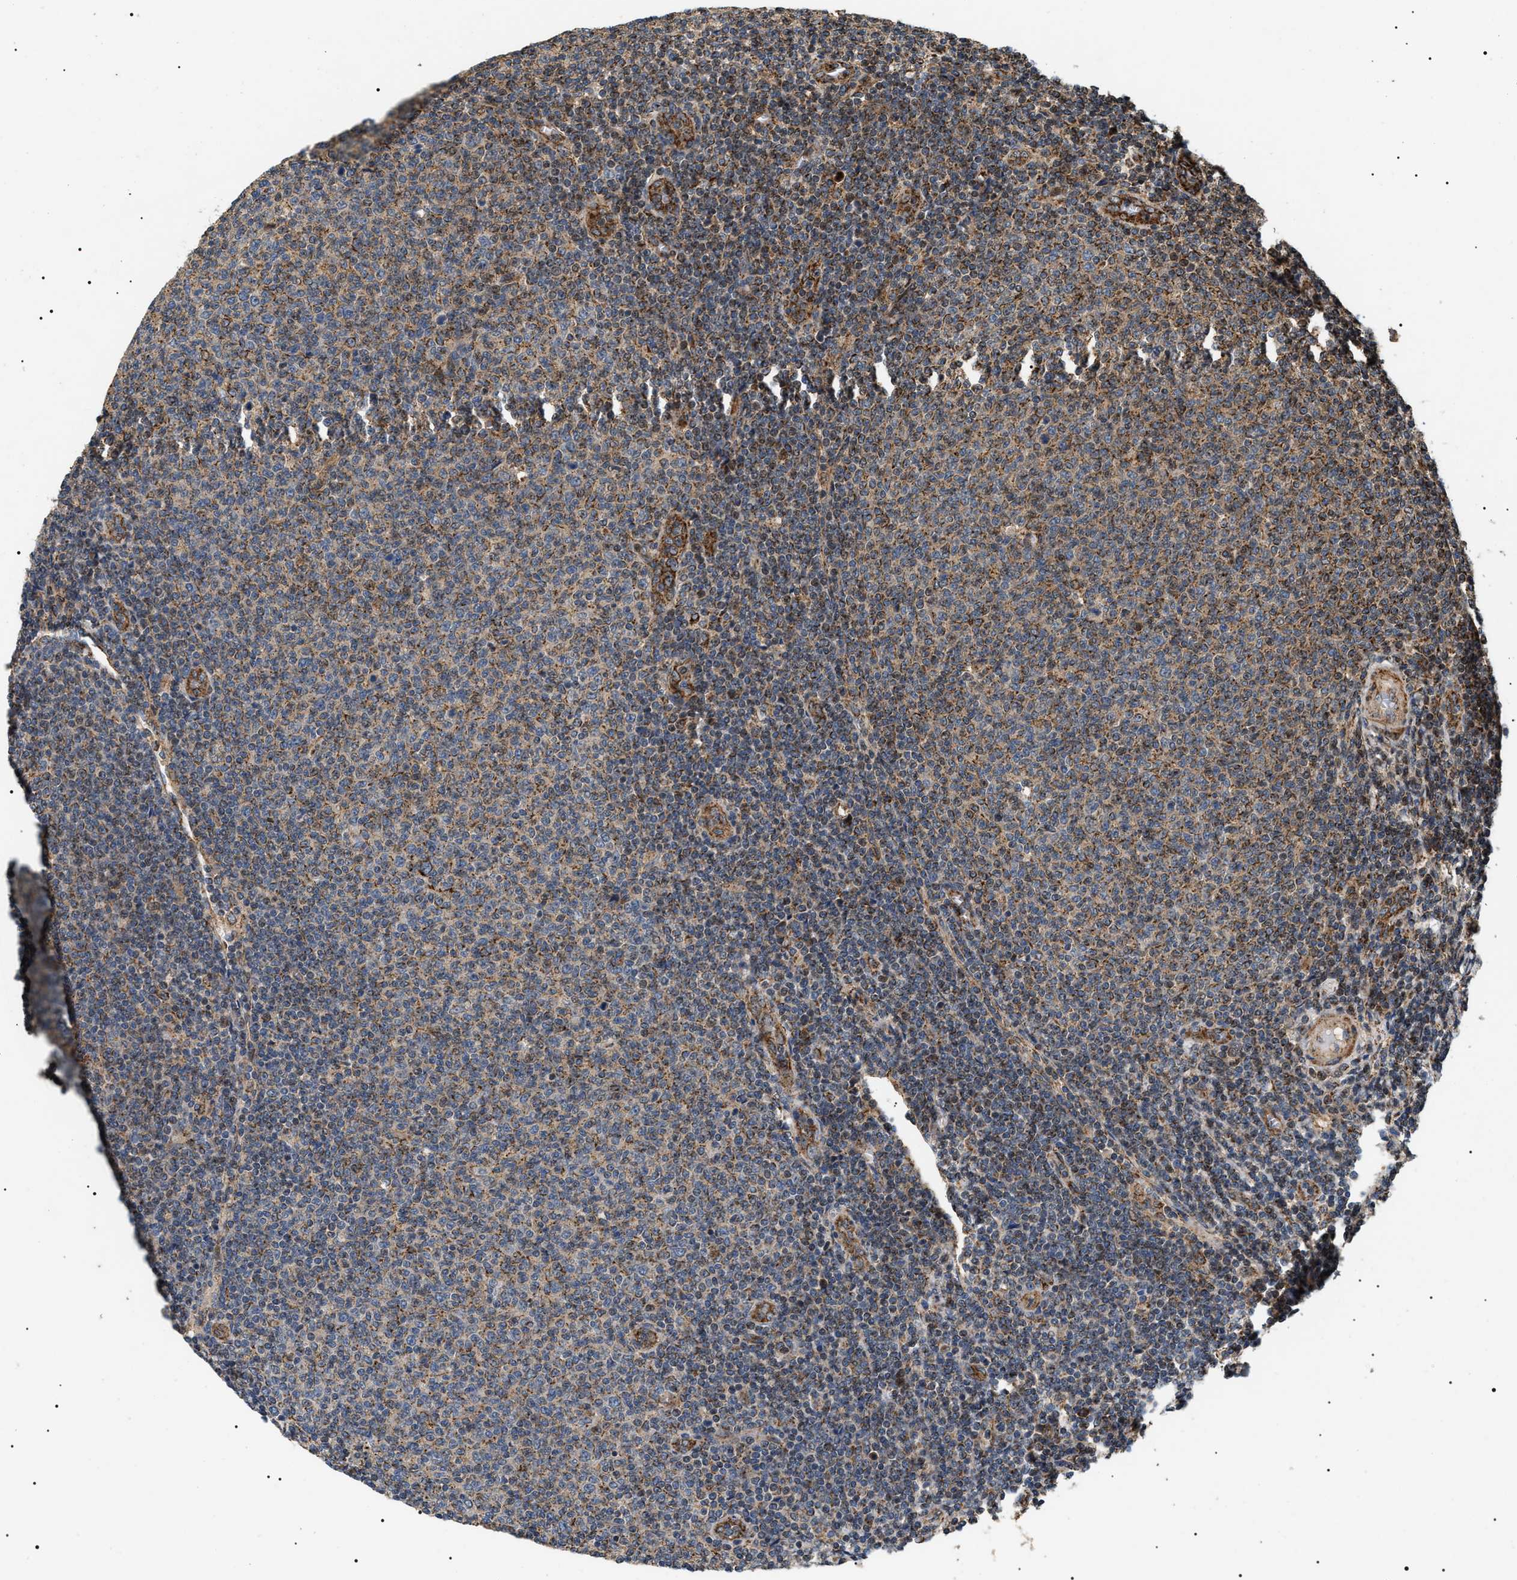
{"staining": {"intensity": "strong", "quantity": "25%-75%", "location": "cytoplasmic/membranous,nuclear"}, "tissue": "lymphoma", "cell_type": "Tumor cells", "image_type": "cancer", "snomed": [{"axis": "morphology", "description": "Malignant lymphoma, non-Hodgkin's type, Low grade"}, {"axis": "topography", "description": "Lymph node"}], "caption": "Lymphoma tissue shows strong cytoplasmic/membranous and nuclear staining in approximately 25%-75% of tumor cells, visualized by immunohistochemistry.", "gene": "ZBTB26", "patient": {"sex": "male", "age": 66}}